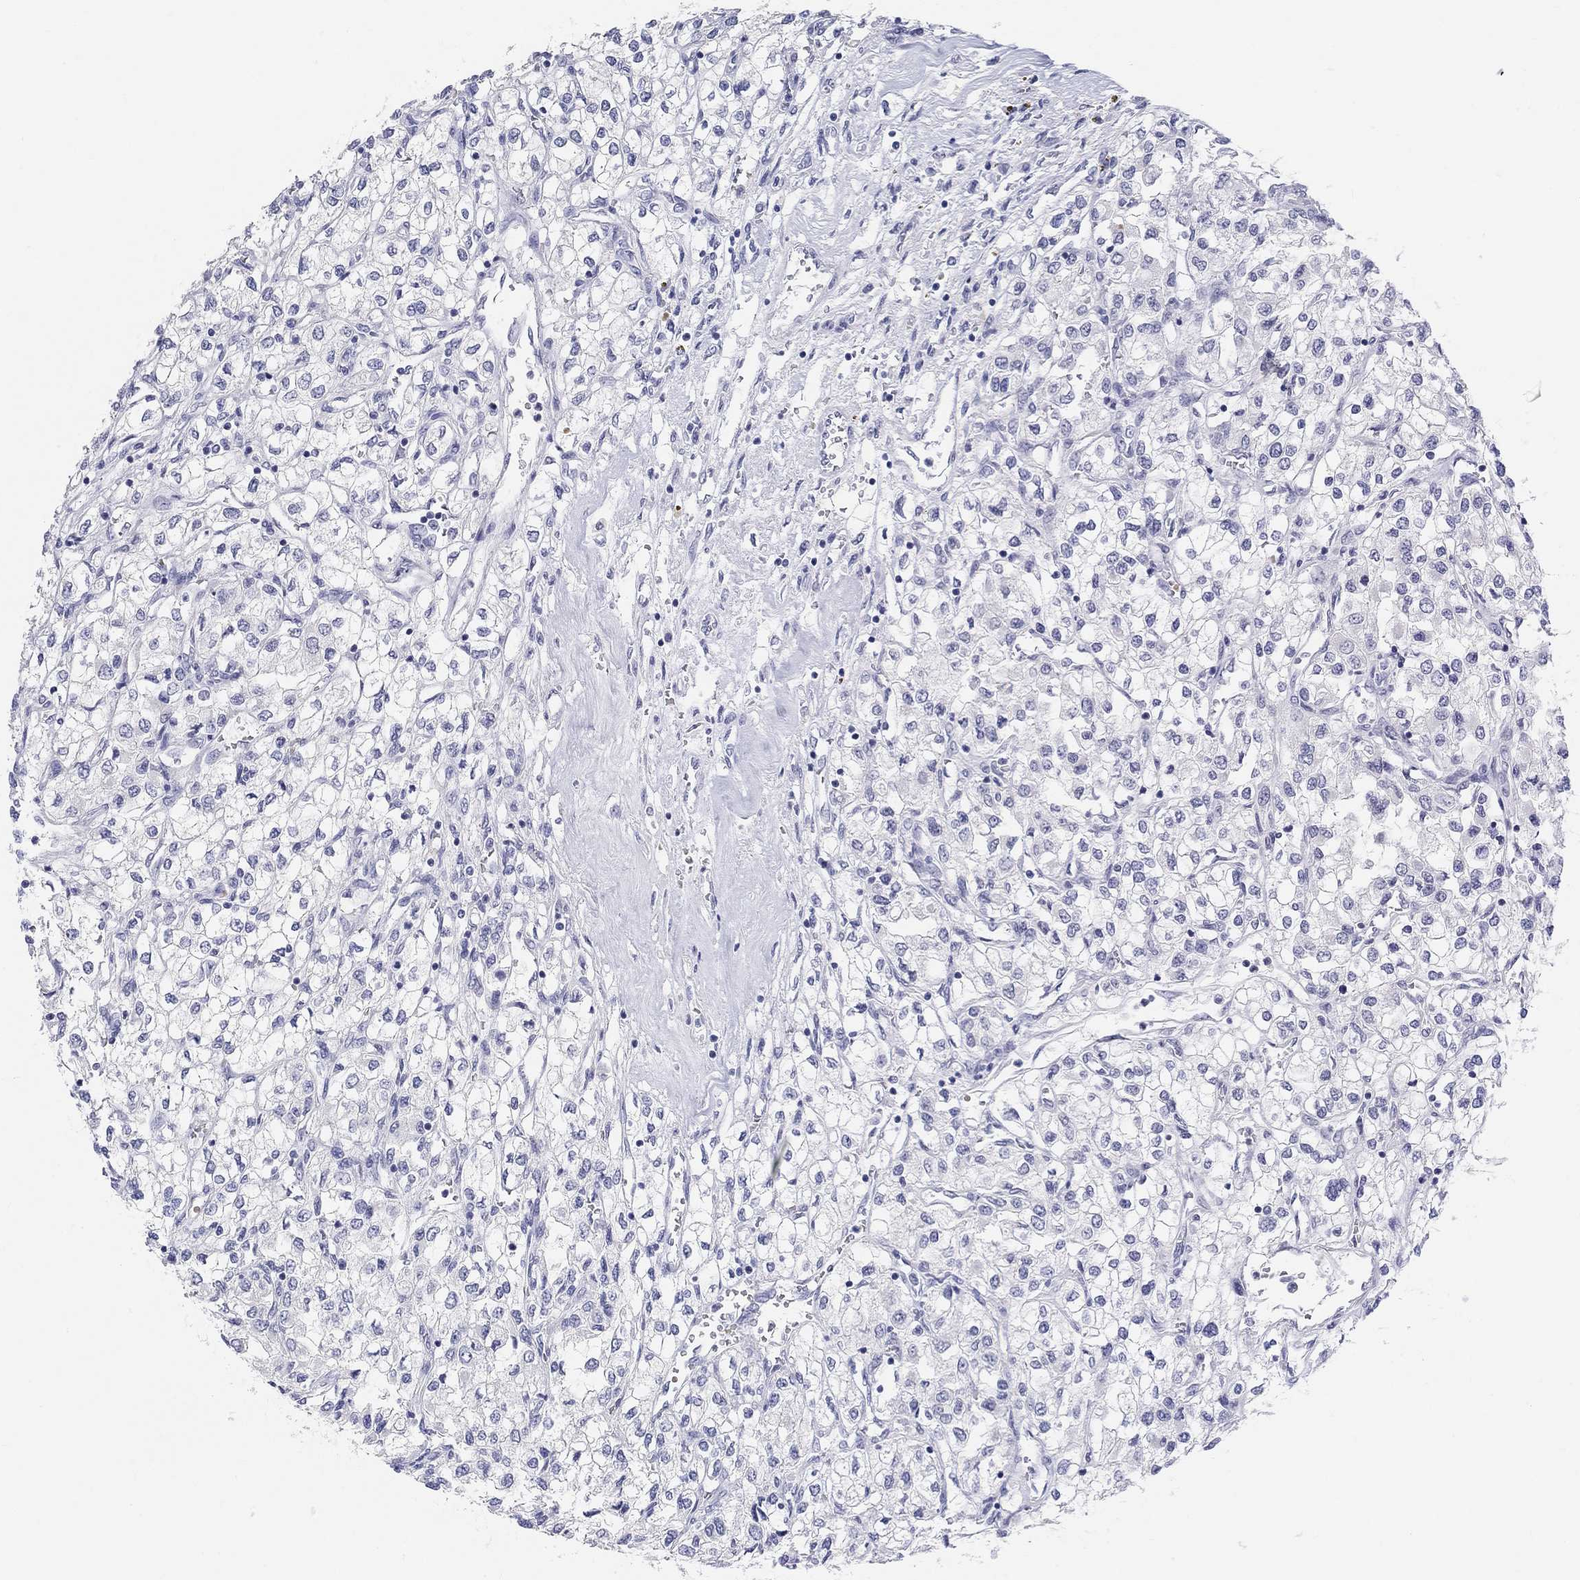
{"staining": {"intensity": "negative", "quantity": "none", "location": "none"}, "tissue": "renal cancer", "cell_type": "Tumor cells", "image_type": "cancer", "snomed": [{"axis": "morphology", "description": "Adenocarcinoma, NOS"}, {"axis": "topography", "description": "Kidney"}], "caption": "Immunohistochemistry (IHC) of human adenocarcinoma (renal) displays no staining in tumor cells. (Stains: DAB (3,3'-diaminobenzidine) IHC with hematoxylin counter stain, Microscopy: brightfield microscopy at high magnification).", "gene": "GRIA3", "patient": {"sex": "male", "age": 80}}